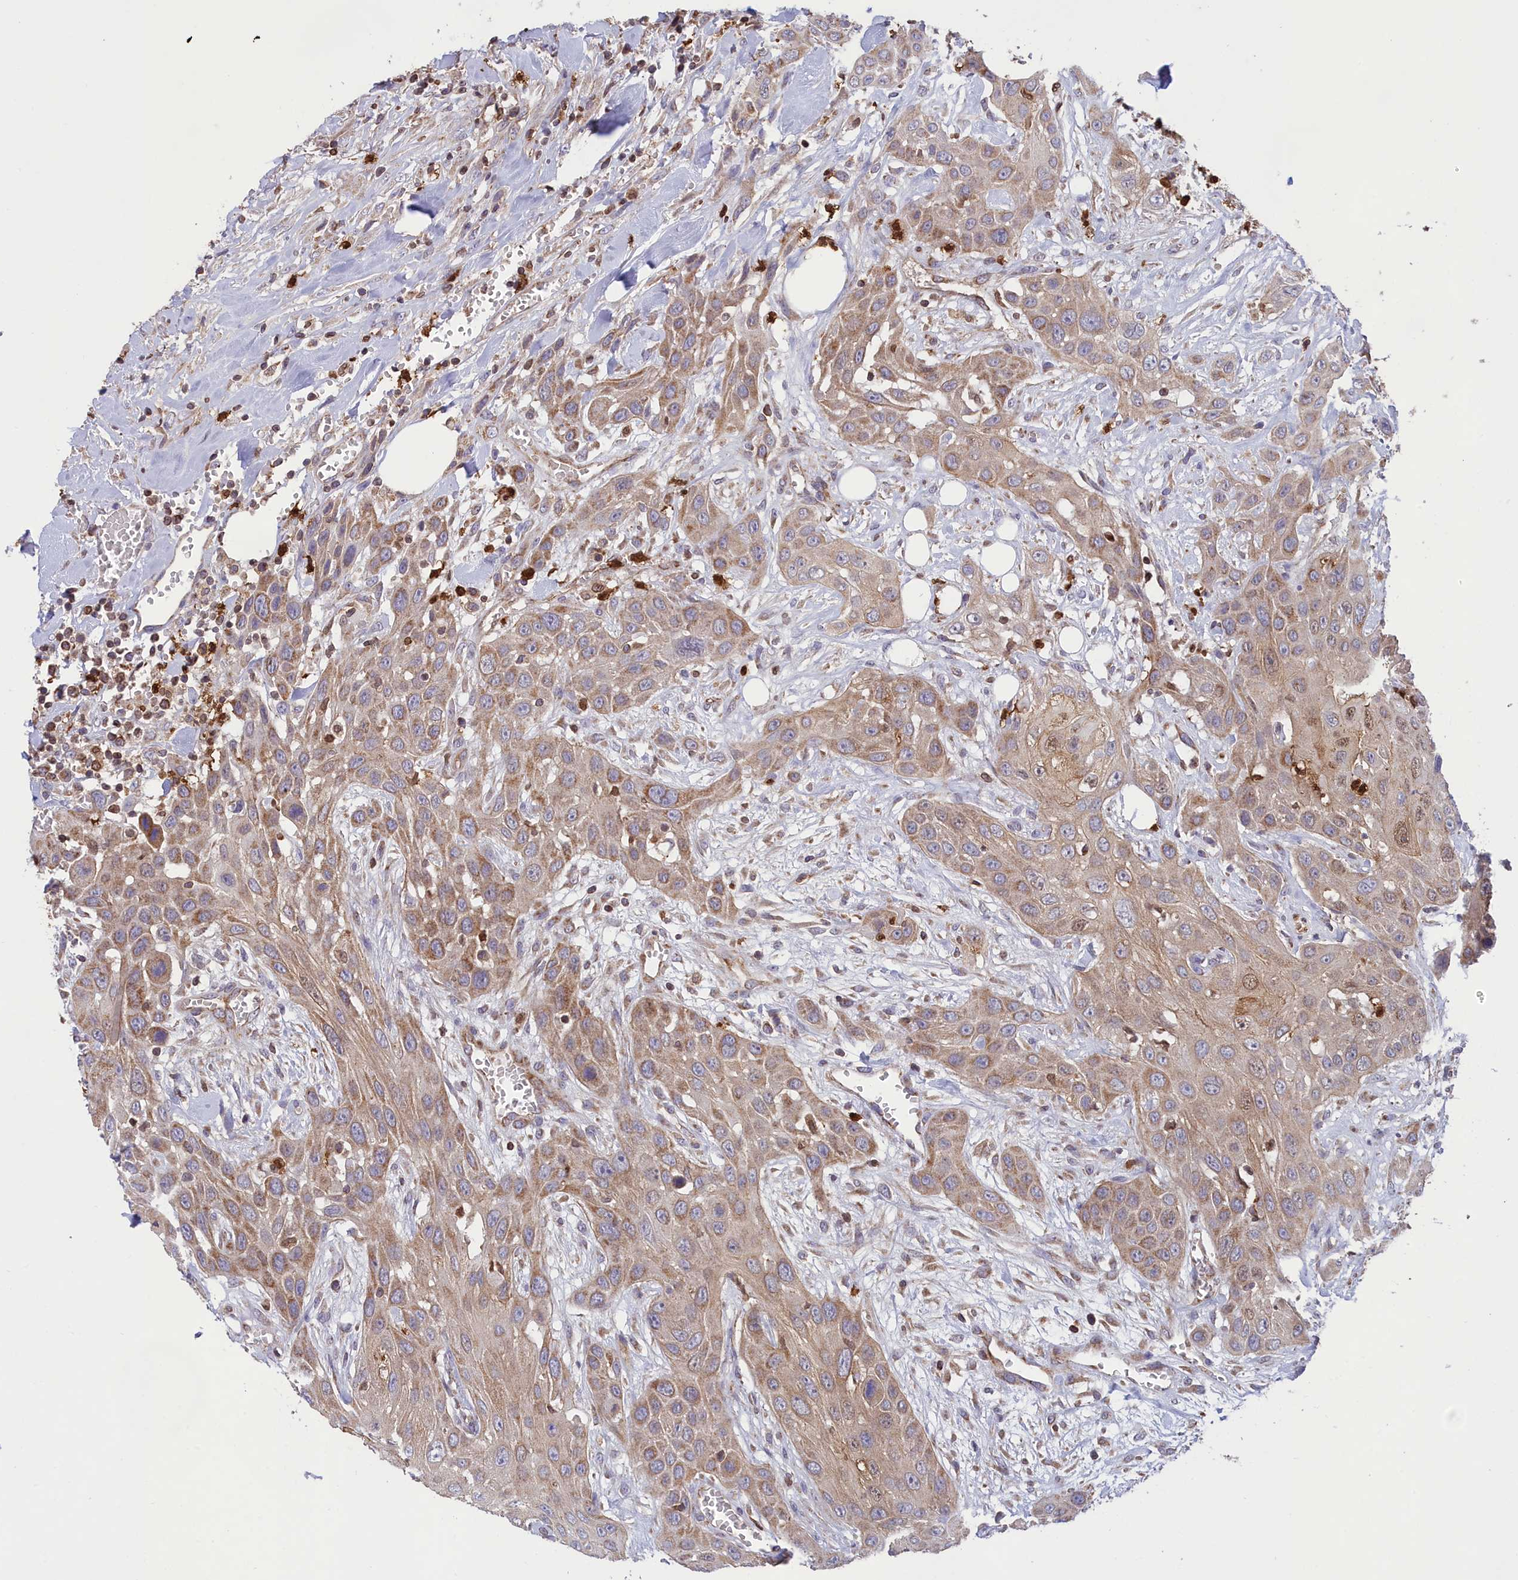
{"staining": {"intensity": "moderate", "quantity": ">75%", "location": "cytoplasmic/membranous"}, "tissue": "head and neck cancer", "cell_type": "Tumor cells", "image_type": "cancer", "snomed": [{"axis": "morphology", "description": "Squamous cell carcinoma, NOS"}, {"axis": "topography", "description": "Head-Neck"}], "caption": "IHC of head and neck cancer reveals medium levels of moderate cytoplasmic/membranous expression in about >75% of tumor cells.", "gene": "PKHD1L1", "patient": {"sex": "male", "age": 81}}